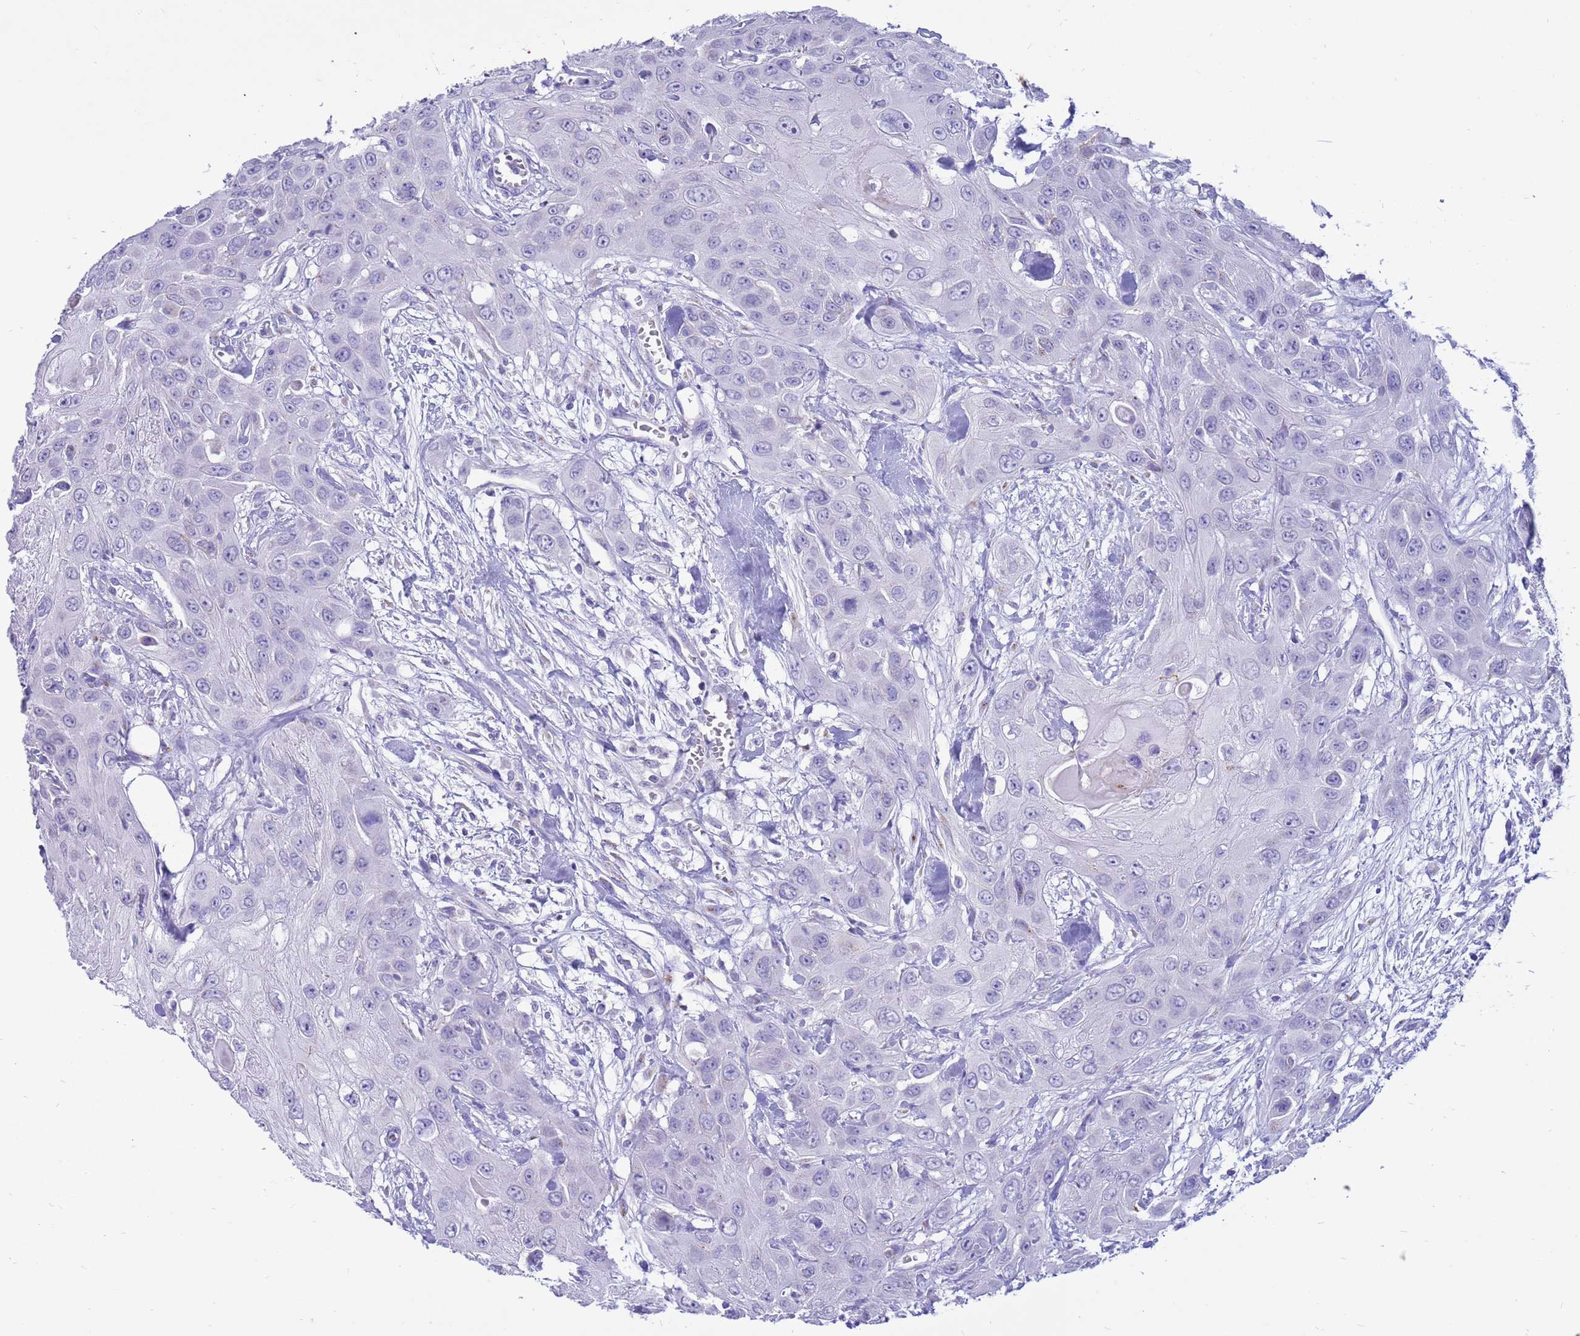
{"staining": {"intensity": "negative", "quantity": "none", "location": "none"}, "tissue": "head and neck cancer", "cell_type": "Tumor cells", "image_type": "cancer", "snomed": [{"axis": "morphology", "description": "Squamous cell carcinoma, NOS"}, {"axis": "topography", "description": "Head-Neck"}], "caption": "There is no significant expression in tumor cells of head and neck cancer (squamous cell carcinoma).", "gene": "PDE10A", "patient": {"sex": "male", "age": 81}}